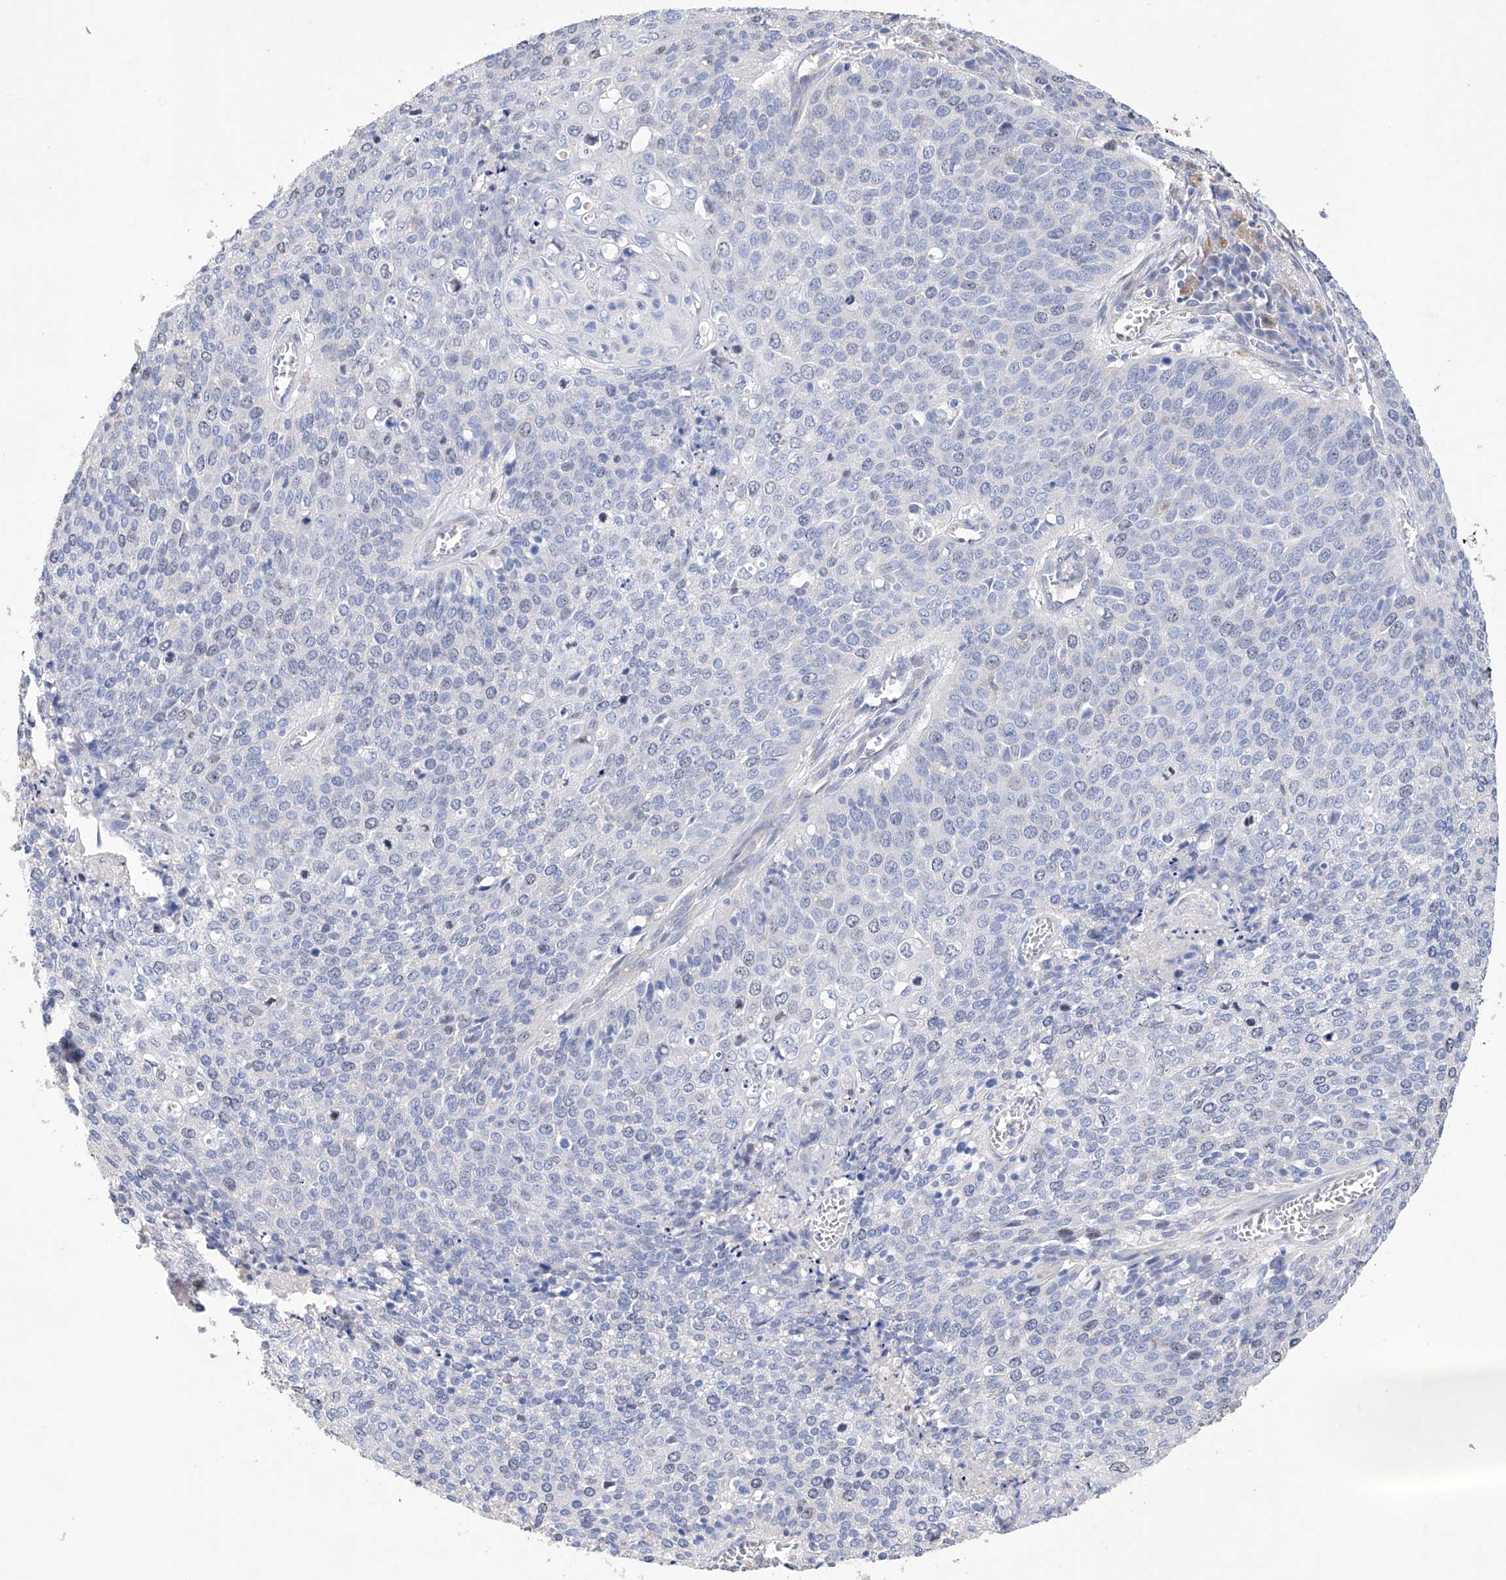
{"staining": {"intensity": "negative", "quantity": "none", "location": "none"}, "tissue": "cervical cancer", "cell_type": "Tumor cells", "image_type": "cancer", "snomed": [{"axis": "morphology", "description": "Squamous cell carcinoma, NOS"}, {"axis": "topography", "description": "Cervix"}], "caption": "IHC of human cervical cancer (squamous cell carcinoma) reveals no staining in tumor cells.", "gene": "AFG1L", "patient": {"sex": "female", "age": 39}}